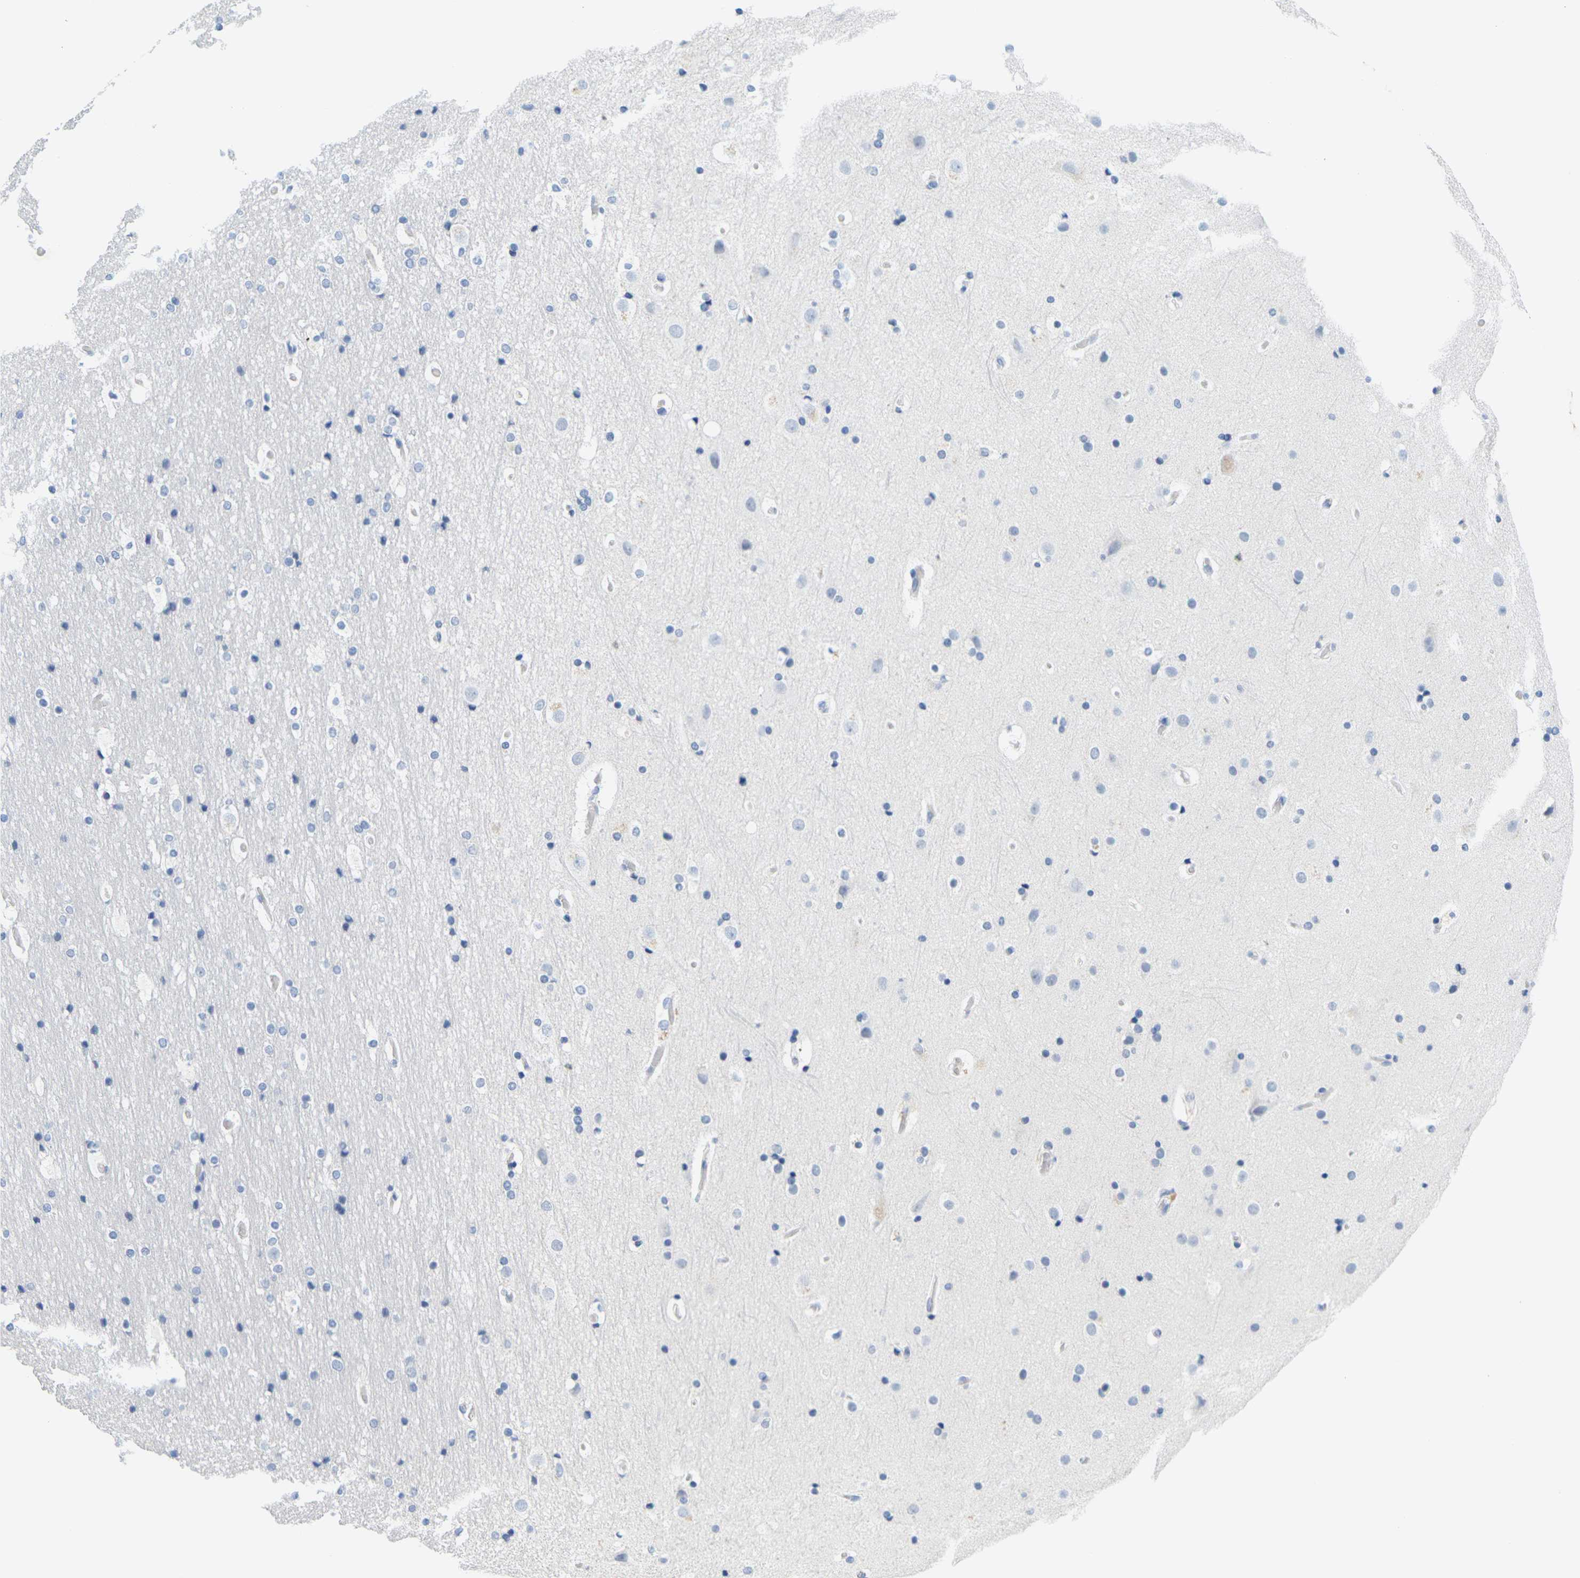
{"staining": {"intensity": "negative", "quantity": "none", "location": "none"}, "tissue": "cerebral cortex", "cell_type": "Endothelial cells", "image_type": "normal", "snomed": [{"axis": "morphology", "description": "Normal tissue, NOS"}, {"axis": "topography", "description": "Cerebral cortex"}], "caption": "Image shows no protein expression in endothelial cells of normal cerebral cortex.", "gene": "HLA", "patient": {"sex": "male", "age": 57}}